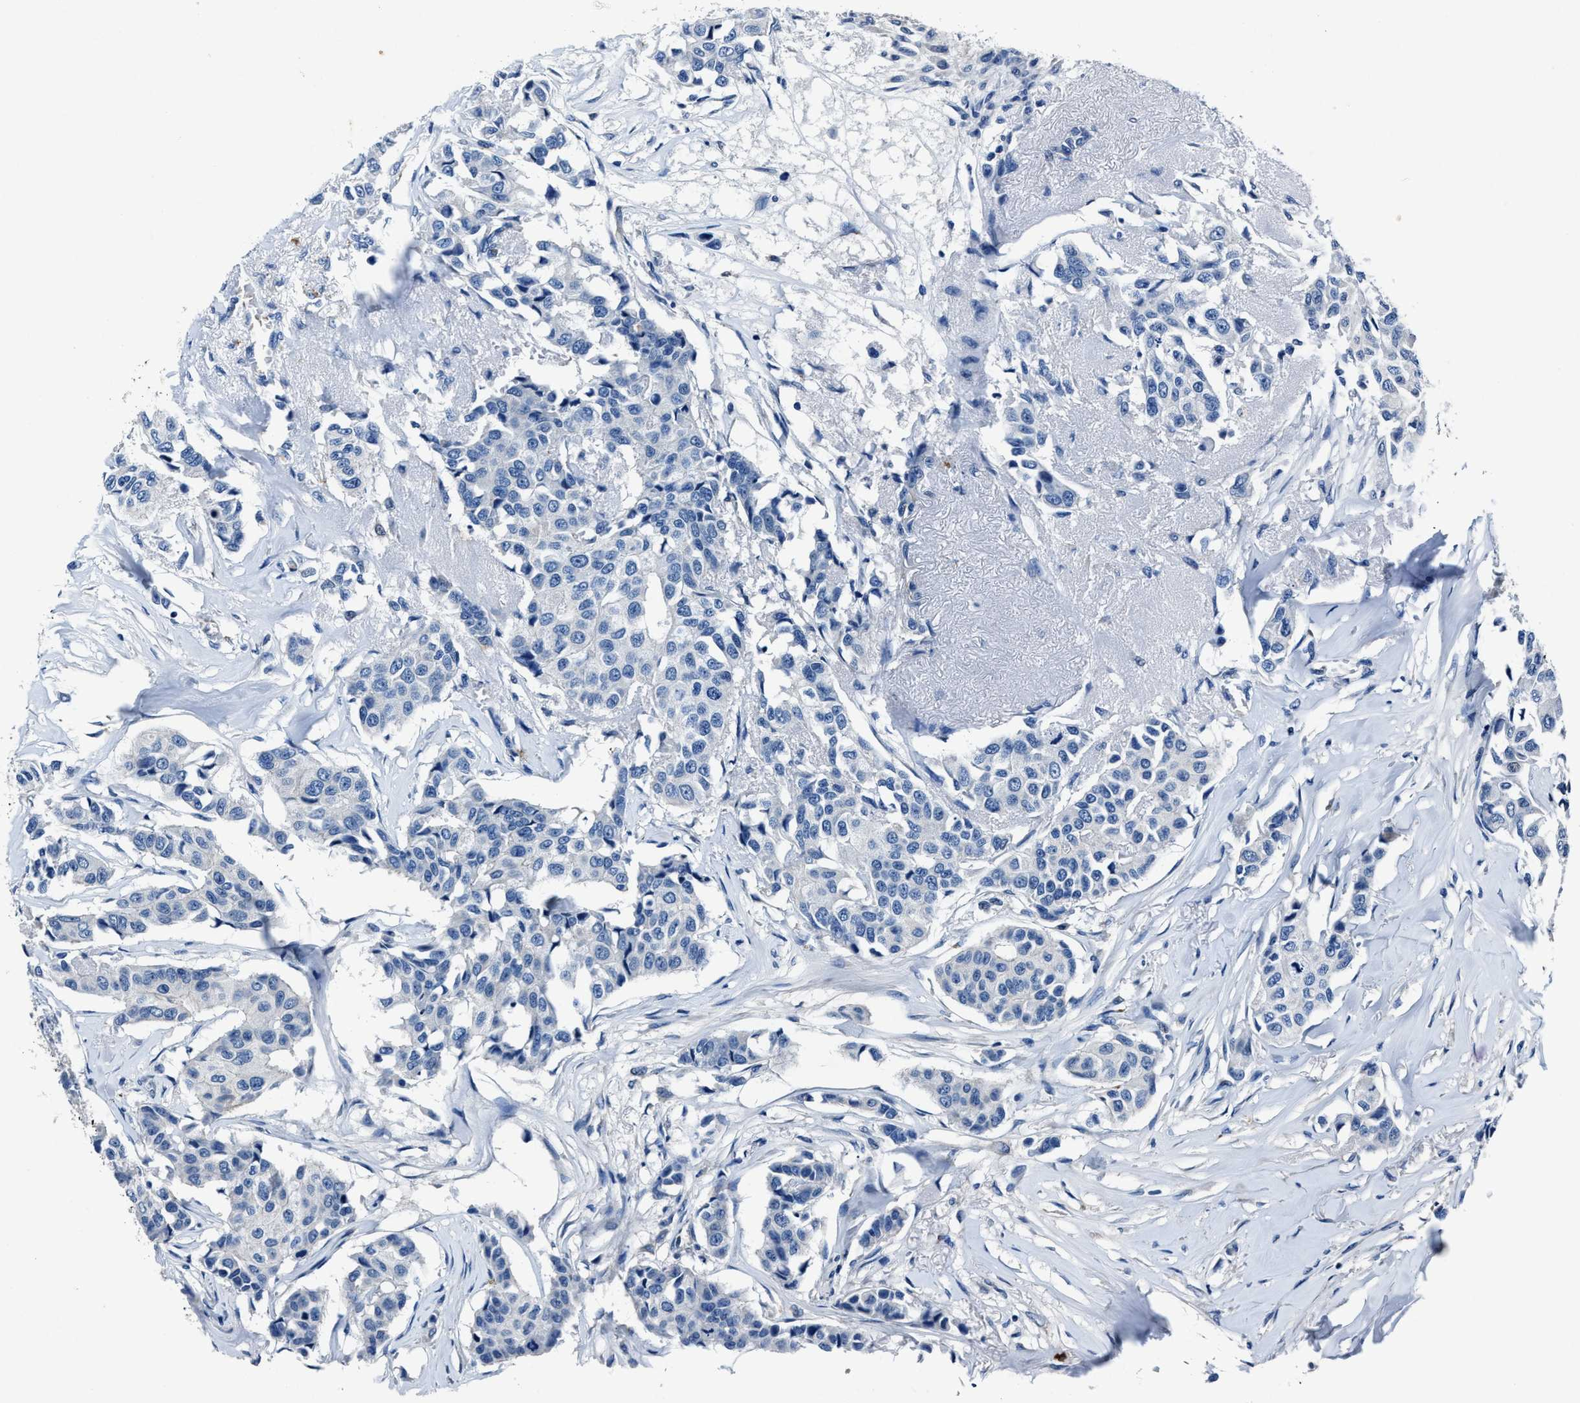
{"staining": {"intensity": "negative", "quantity": "none", "location": "none"}, "tissue": "breast cancer", "cell_type": "Tumor cells", "image_type": "cancer", "snomed": [{"axis": "morphology", "description": "Duct carcinoma"}, {"axis": "topography", "description": "Breast"}], "caption": "The image demonstrates no significant expression in tumor cells of breast cancer (infiltrating ductal carcinoma).", "gene": "NACAD", "patient": {"sex": "female", "age": 80}}